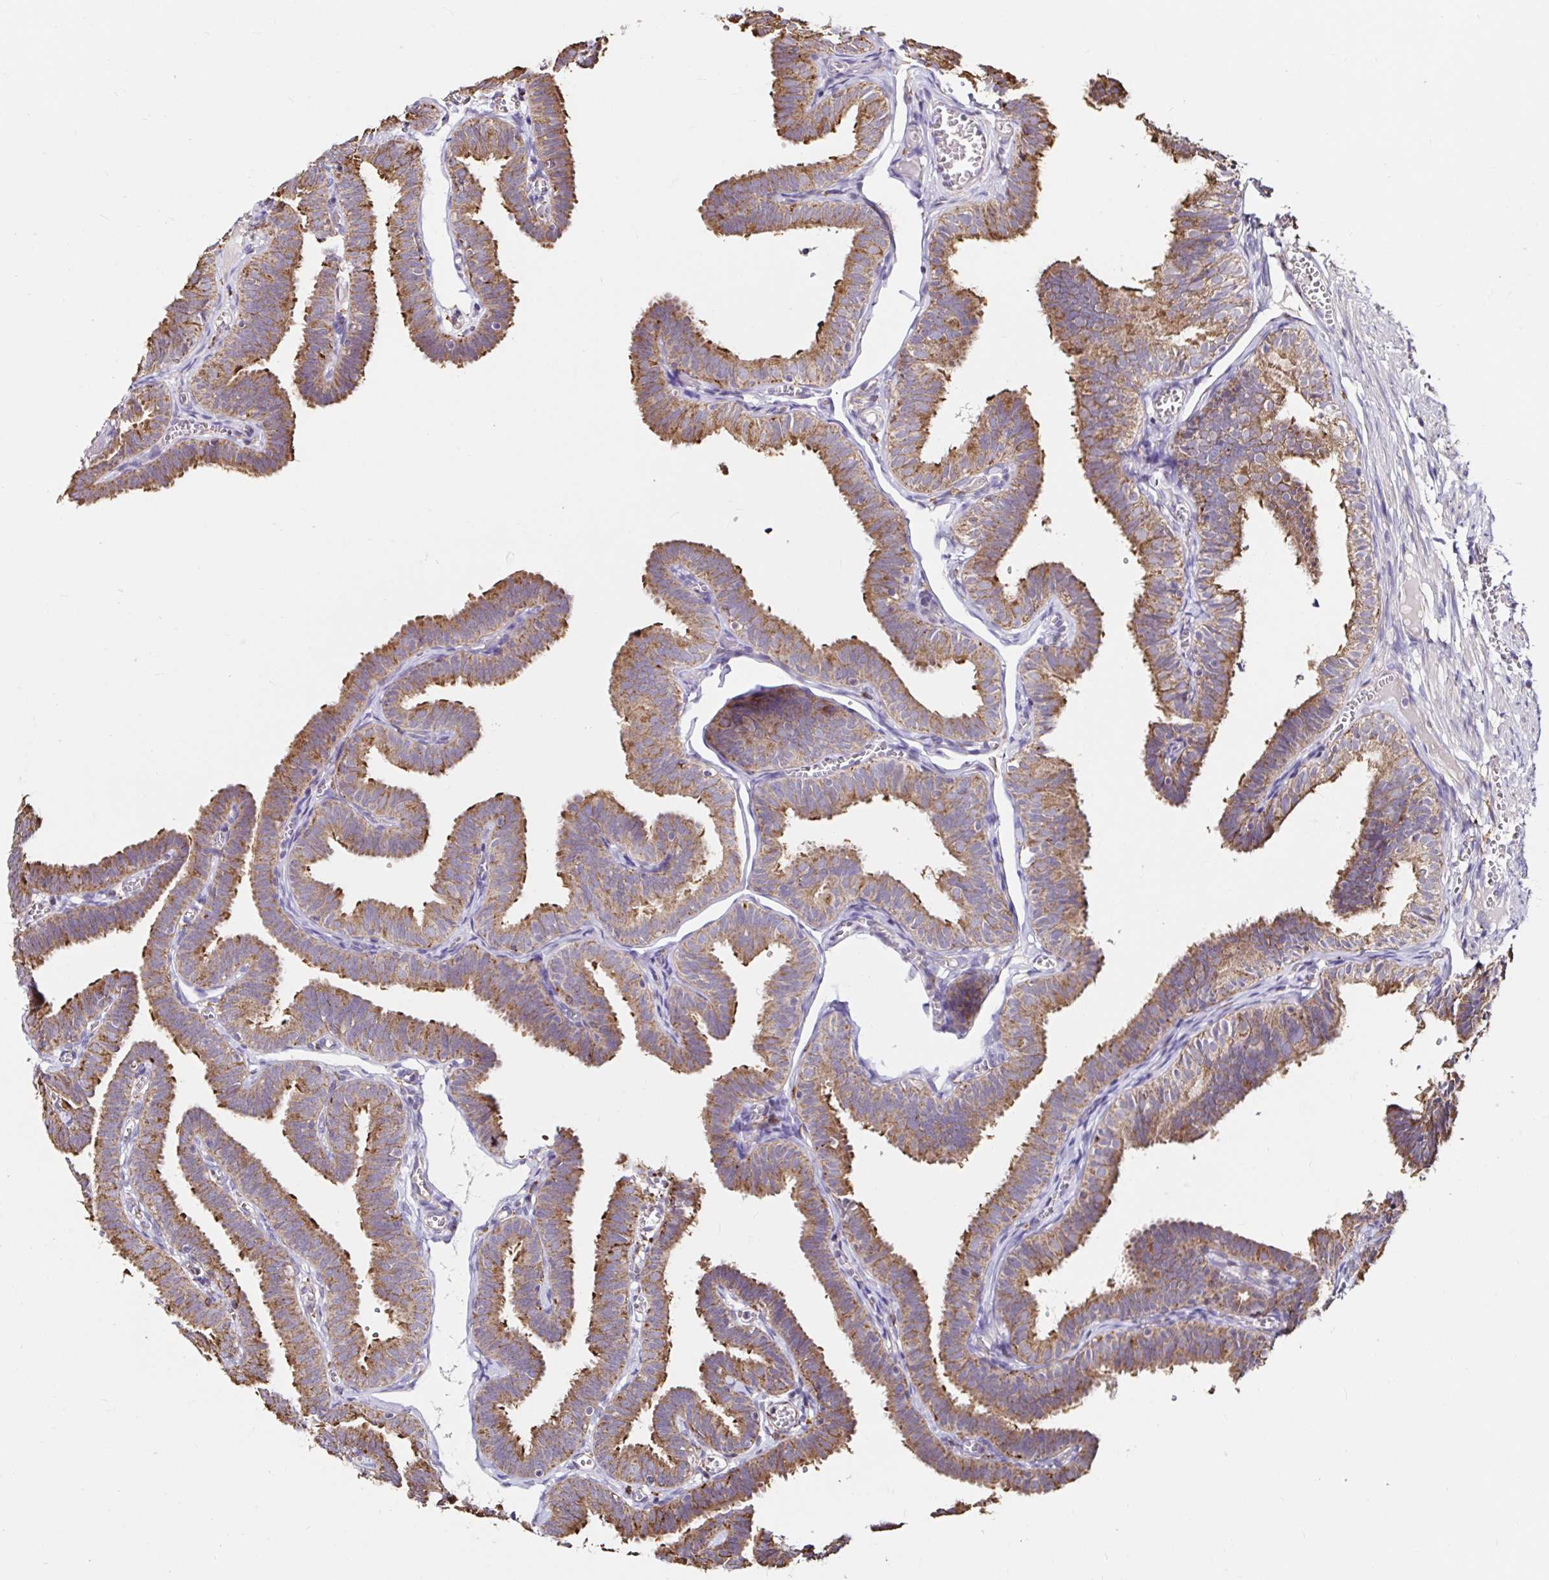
{"staining": {"intensity": "moderate", "quantity": ">75%", "location": "cytoplasmic/membranous"}, "tissue": "fallopian tube", "cell_type": "Glandular cells", "image_type": "normal", "snomed": [{"axis": "morphology", "description": "Normal tissue, NOS"}, {"axis": "topography", "description": "Fallopian tube"}], "caption": "The histopathology image exhibits a brown stain indicating the presence of a protein in the cytoplasmic/membranous of glandular cells in fallopian tube. (Brightfield microscopy of DAB IHC at high magnification).", "gene": "MSR1", "patient": {"sex": "female", "age": 25}}